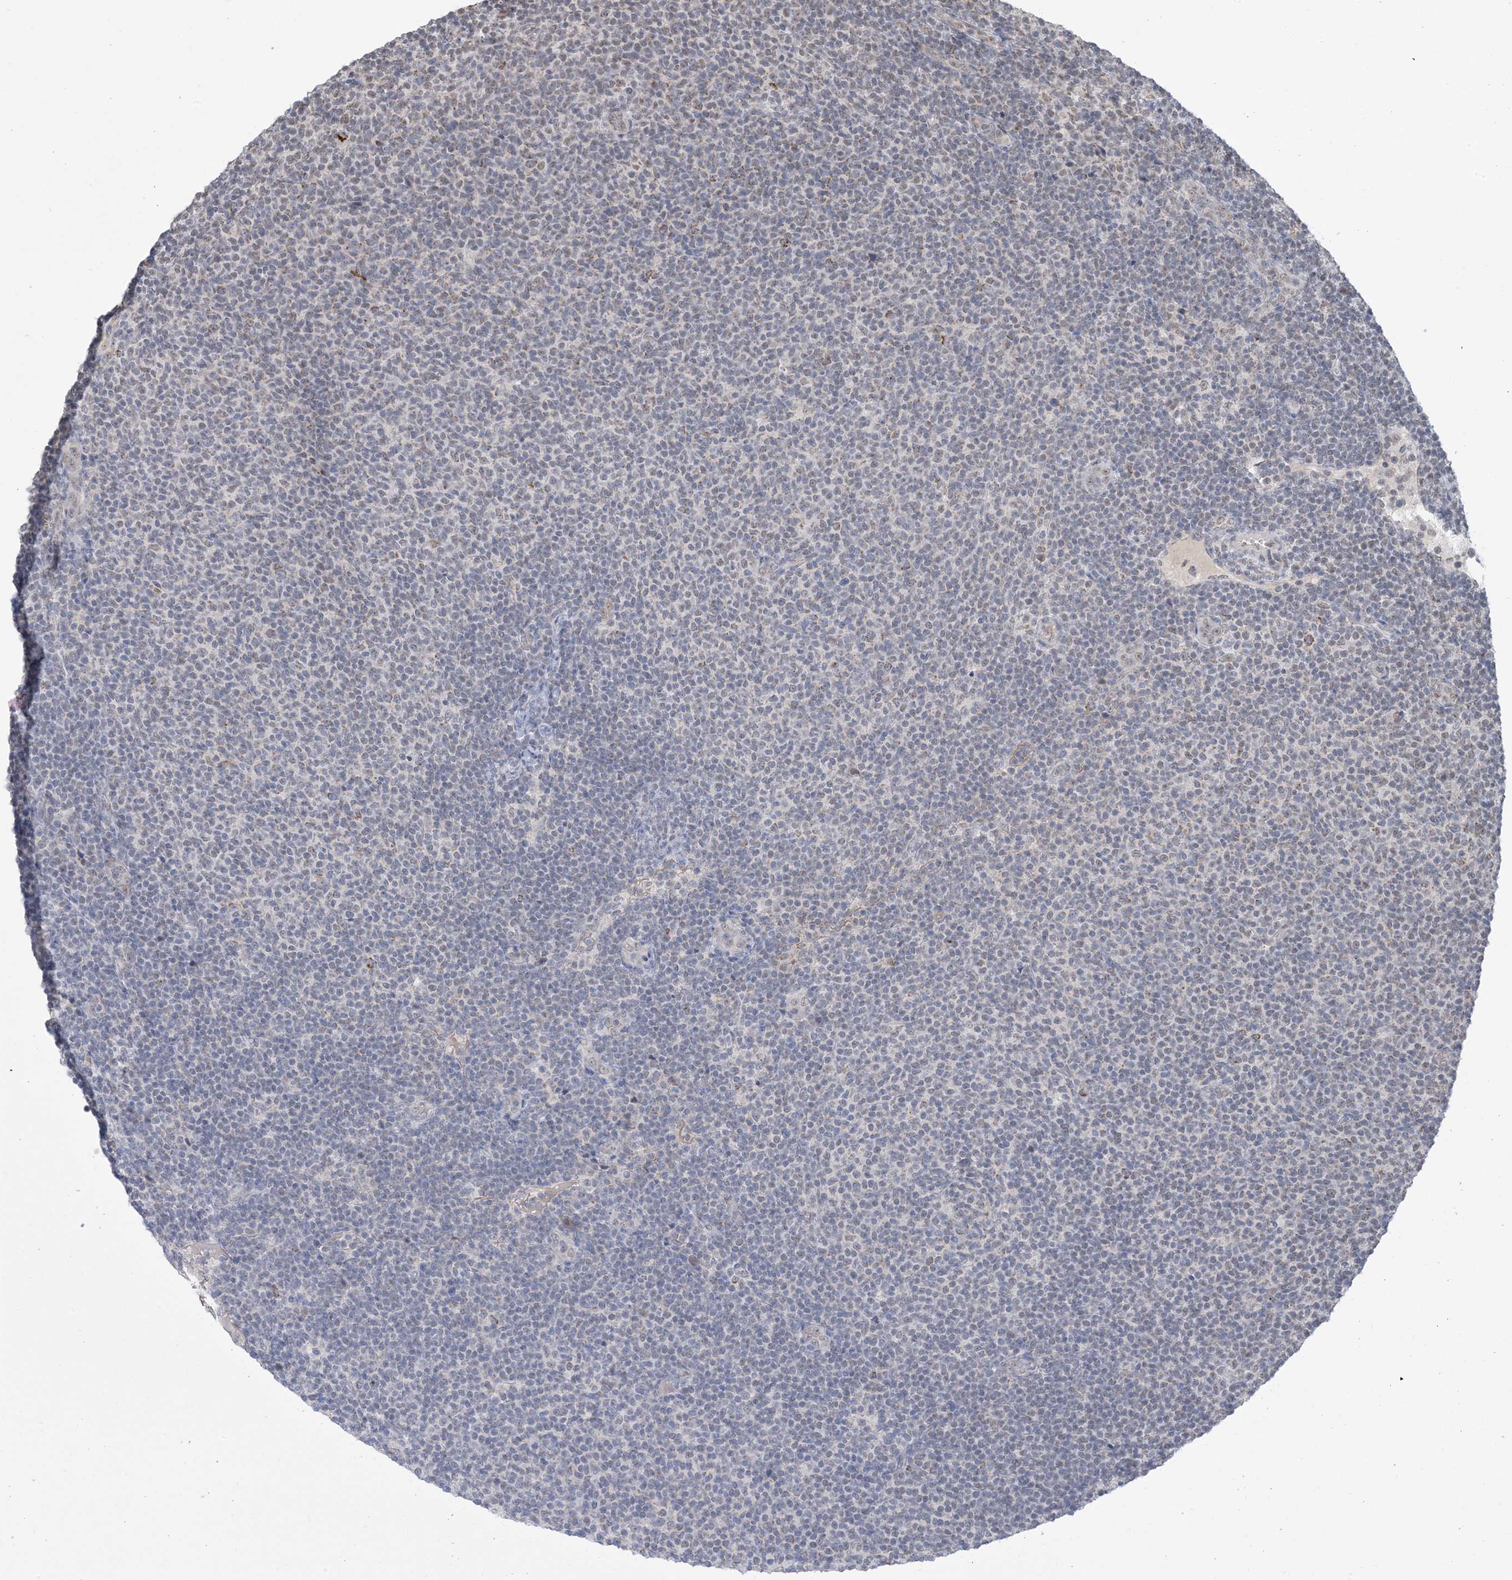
{"staining": {"intensity": "negative", "quantity": "none", "location": "none"}, "tissue": "lymphoma", "cell_type": "Tumor cells", "image_type": "cancer", "snomed": [{"axis": "morphology", "description": "Malignant lymphoma, non-Hodgkin's type, Low grade"}, {"axis": "topography", "description": "Lymph node"}], "caption": "This is a image of immunohistochemistry staining of lymphoma, which shows no expression in tumor cells.", "gene": "TRMT10C", "patient": {"sex": "male", "age": 66}}